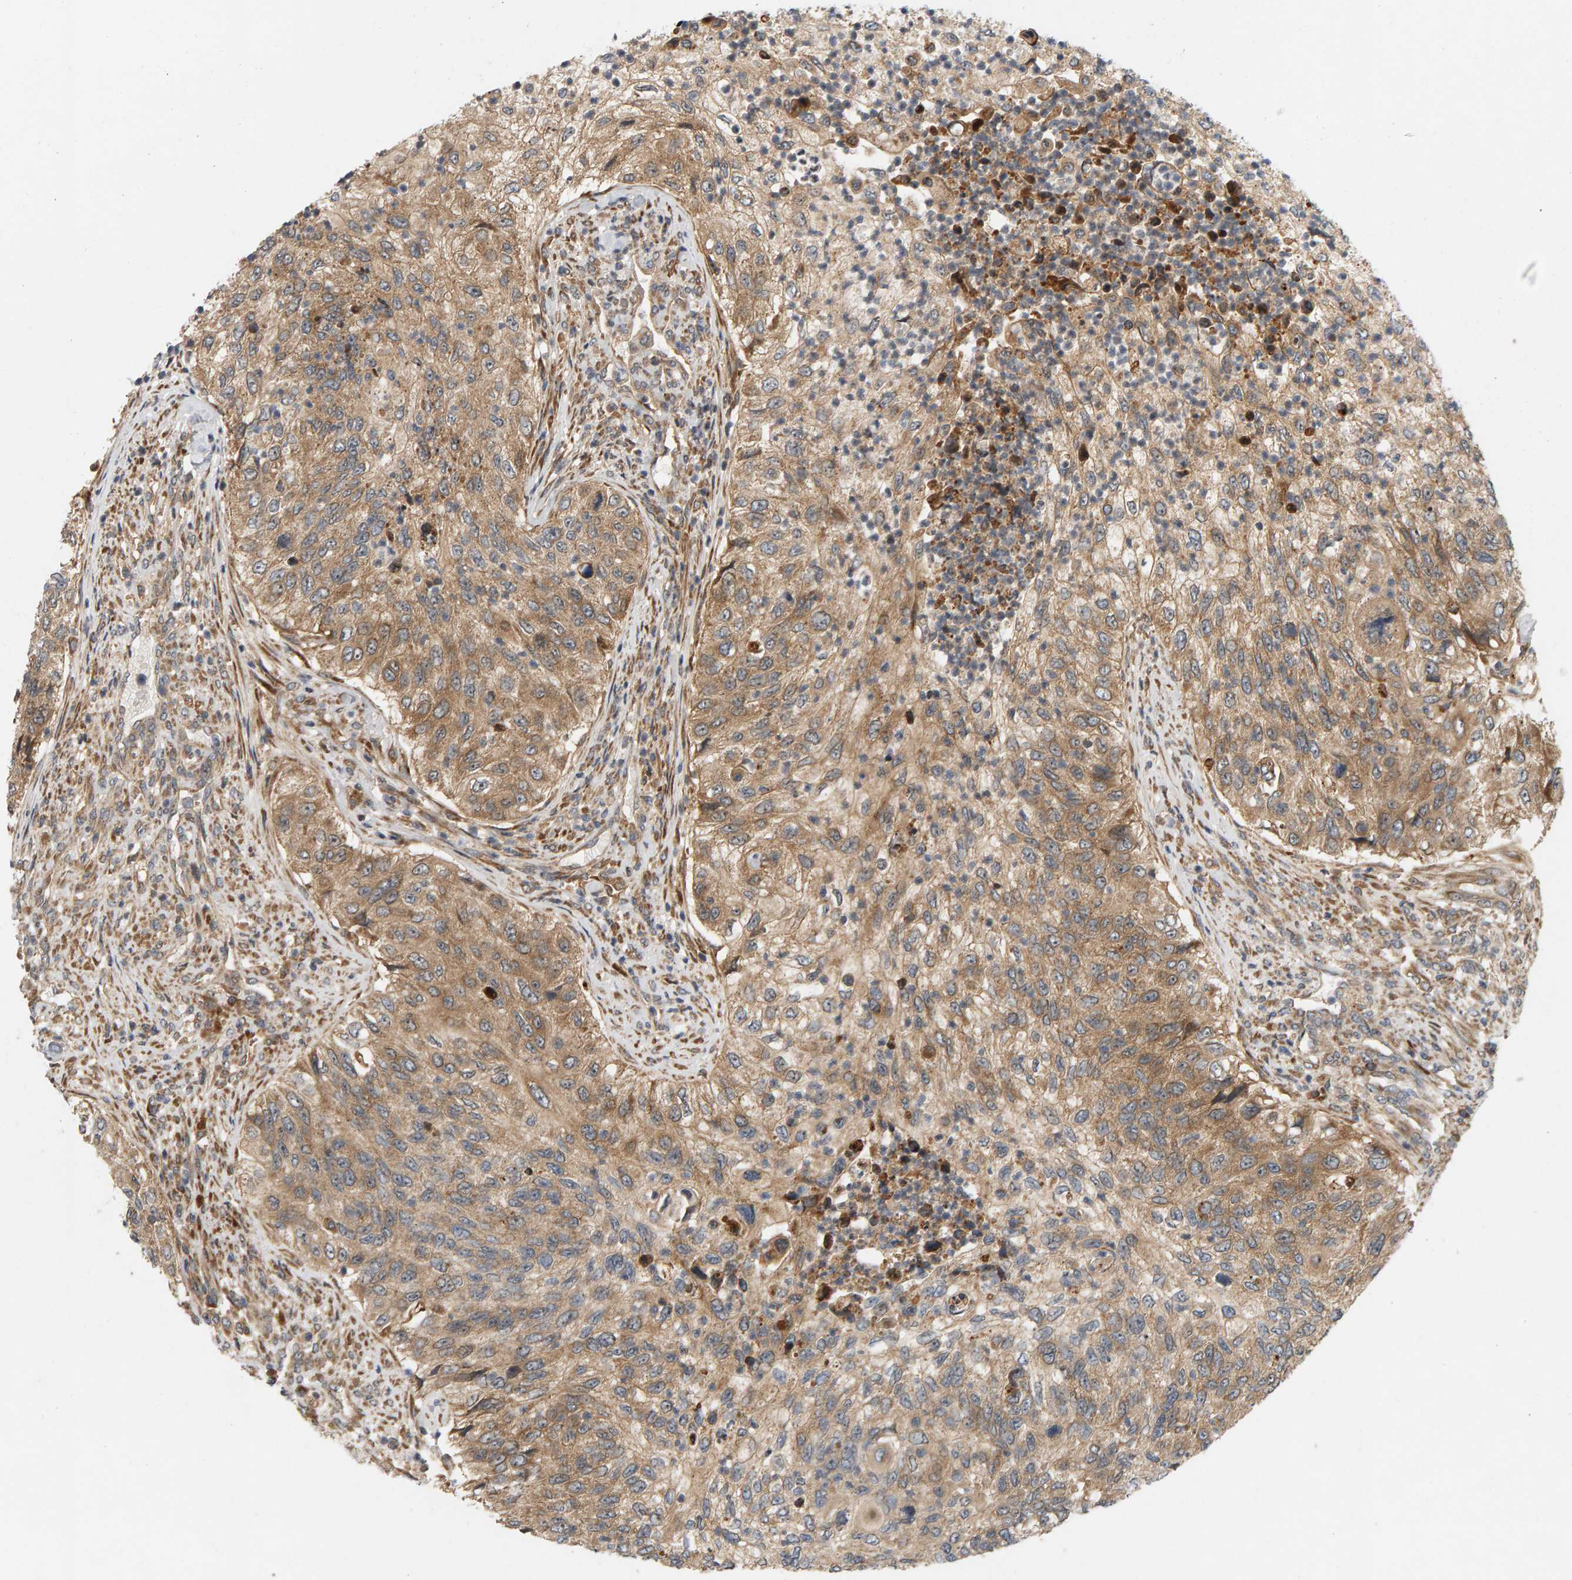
{"staining": {"intensity": "moderate", "quantity": ">75%", "location": "cytoplasmic/membranous"}, "tissue": "urothelial cancer", "cell_type": "Tumor cells", "image_type": "cancer", "snomed": [{"axis": "morphology", "description": "Urothelial carcinoma, High grade"}, {"axis": "topography", "description": "Urinary bladder"}], "caption": "Tumor cells demonstrate moderate cytoplasmic/membranous positivity in approximately >75% of cells in urothelial cancer.", "gene": "BAHCC1", "patient": {"sex": "female", "age": 60}}